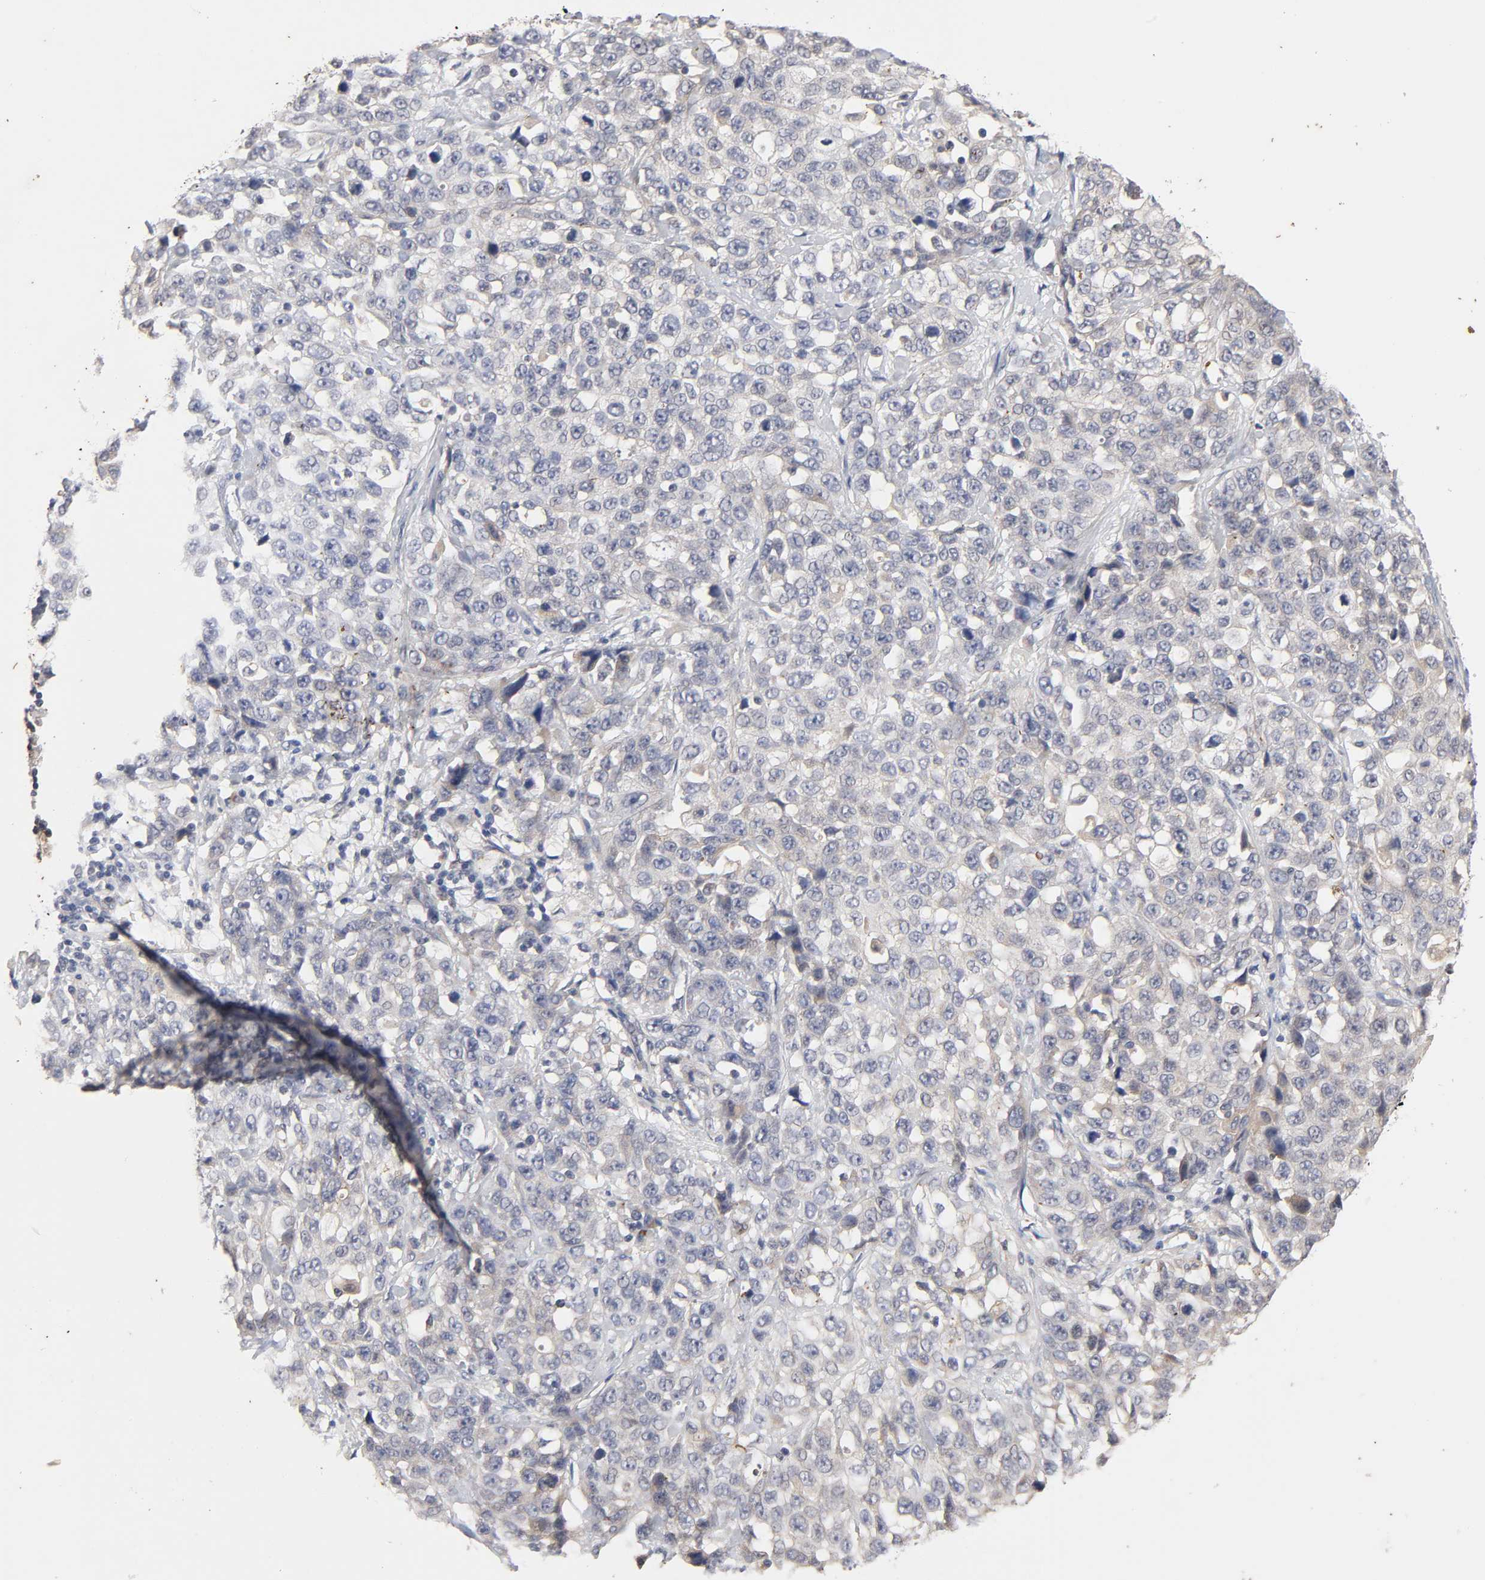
{"staining": {"intensity": "negative", "quantity": "none", "location": "none"}, "tissue": "stomach cancer", "cell_type": "Tumor cells", "image_type": "cancer", "snomed": [{"axis": "morphology", "description": "Normal tissue, NOS"}, {"axis": "morphology", "description": "Adenocarcinoma, NOS"}, {"axis": "topography", "description": "Stomach"}], "caption": "Immunohistochemical staining of human stomach cancer (adenocarcinoma) reveals no significant staining in tumor cells.", "gene": "CXADR", "patient": {"sex": "male", "age": 48}}